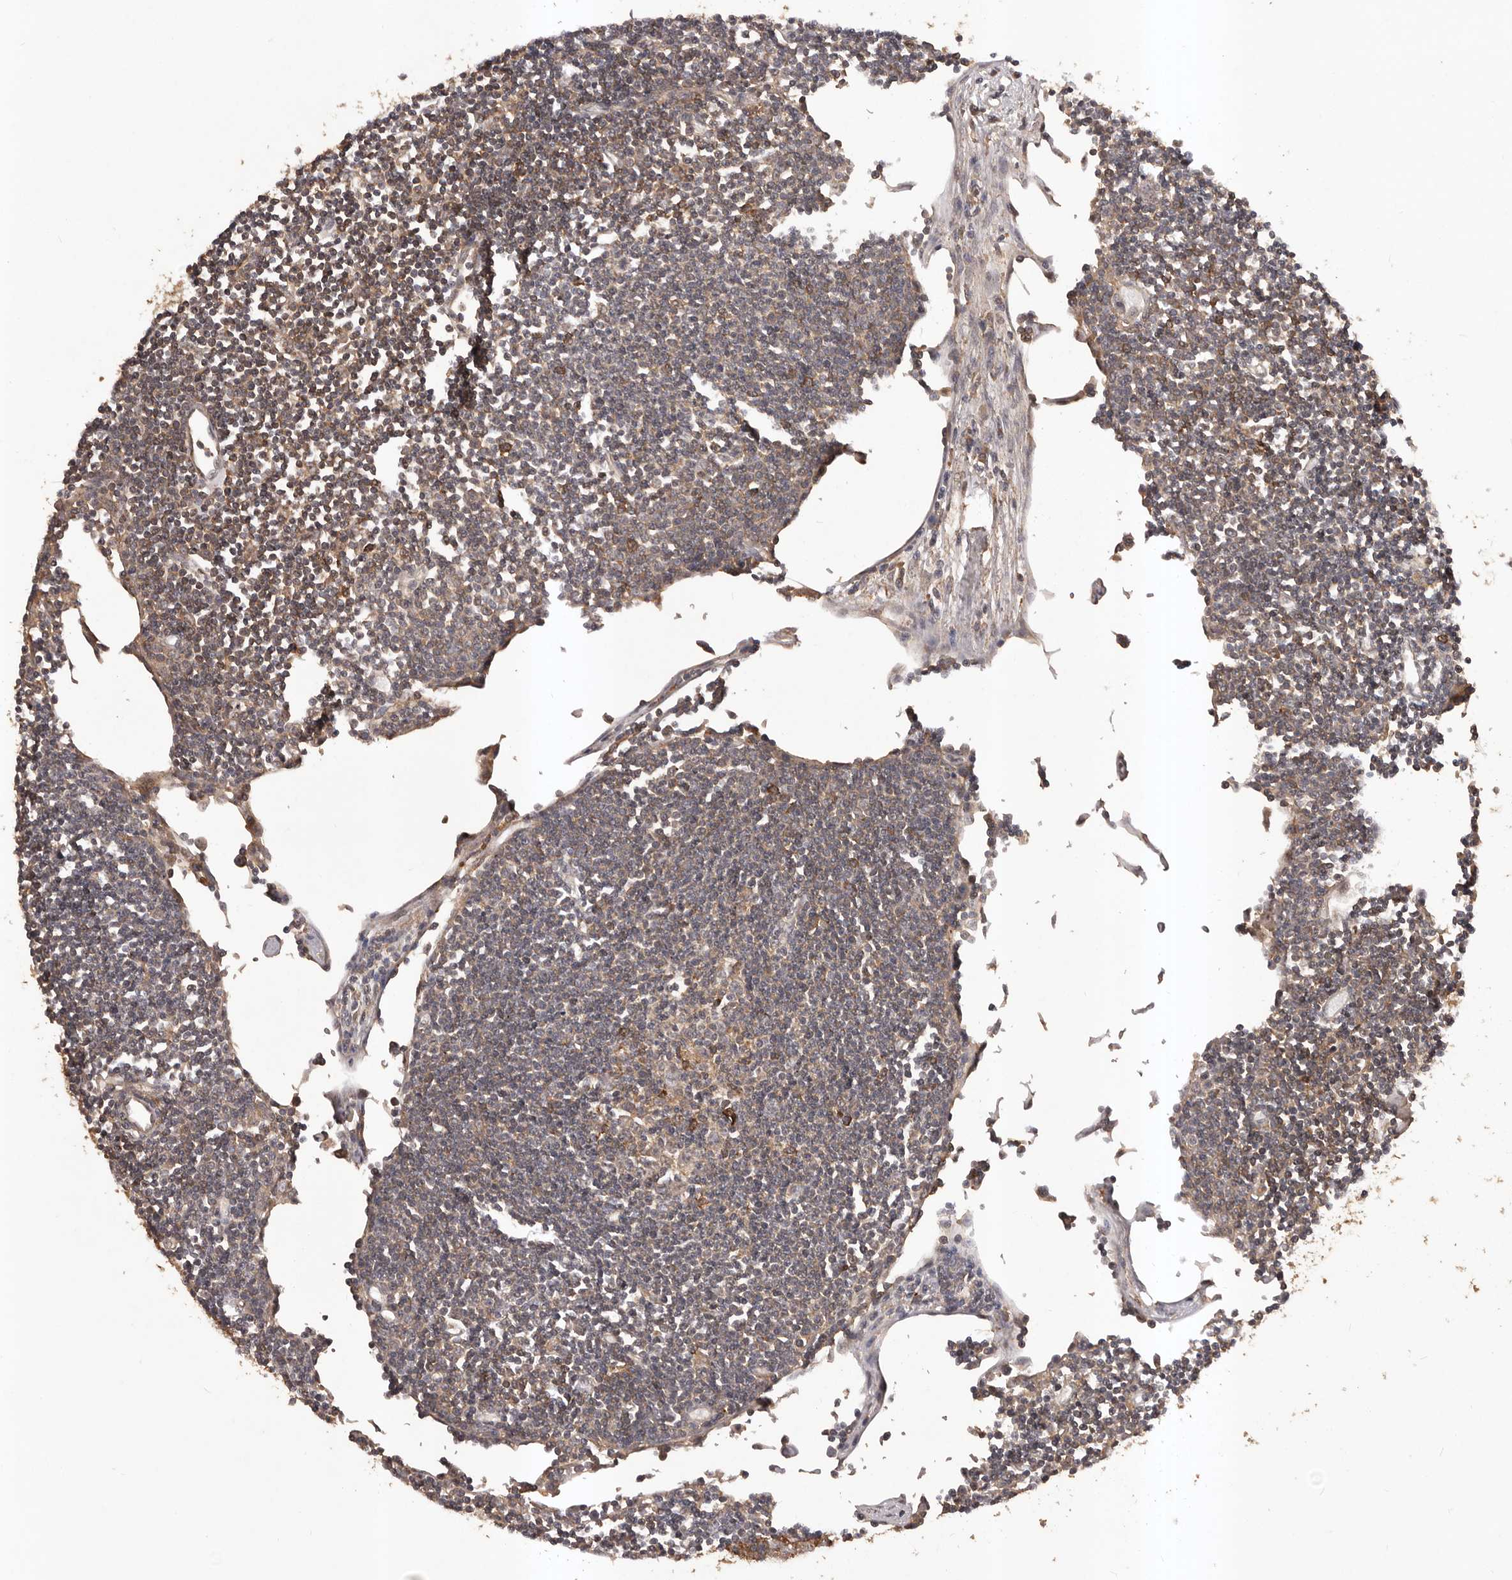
{"staining": {"intensity": "moderate", "quantity": ">75%", "location": "cytoplasmic/membranous"}, "tissue": "lymph node", "cell_type": "Germinal center cells", "image_type": "normal", "snomed": [{"axis": "morphology", "description": "Normal tissue, NOS"}, {"axis": "topography", "description": "Lymph node"}], "caption": "Moderate cytoplasmic/membranous positivity is present in about >75% of germinal center cells in unremarkable lymph node.", "gene": "SLC22A3", "patient": {"sex": "female", "age": 11}}